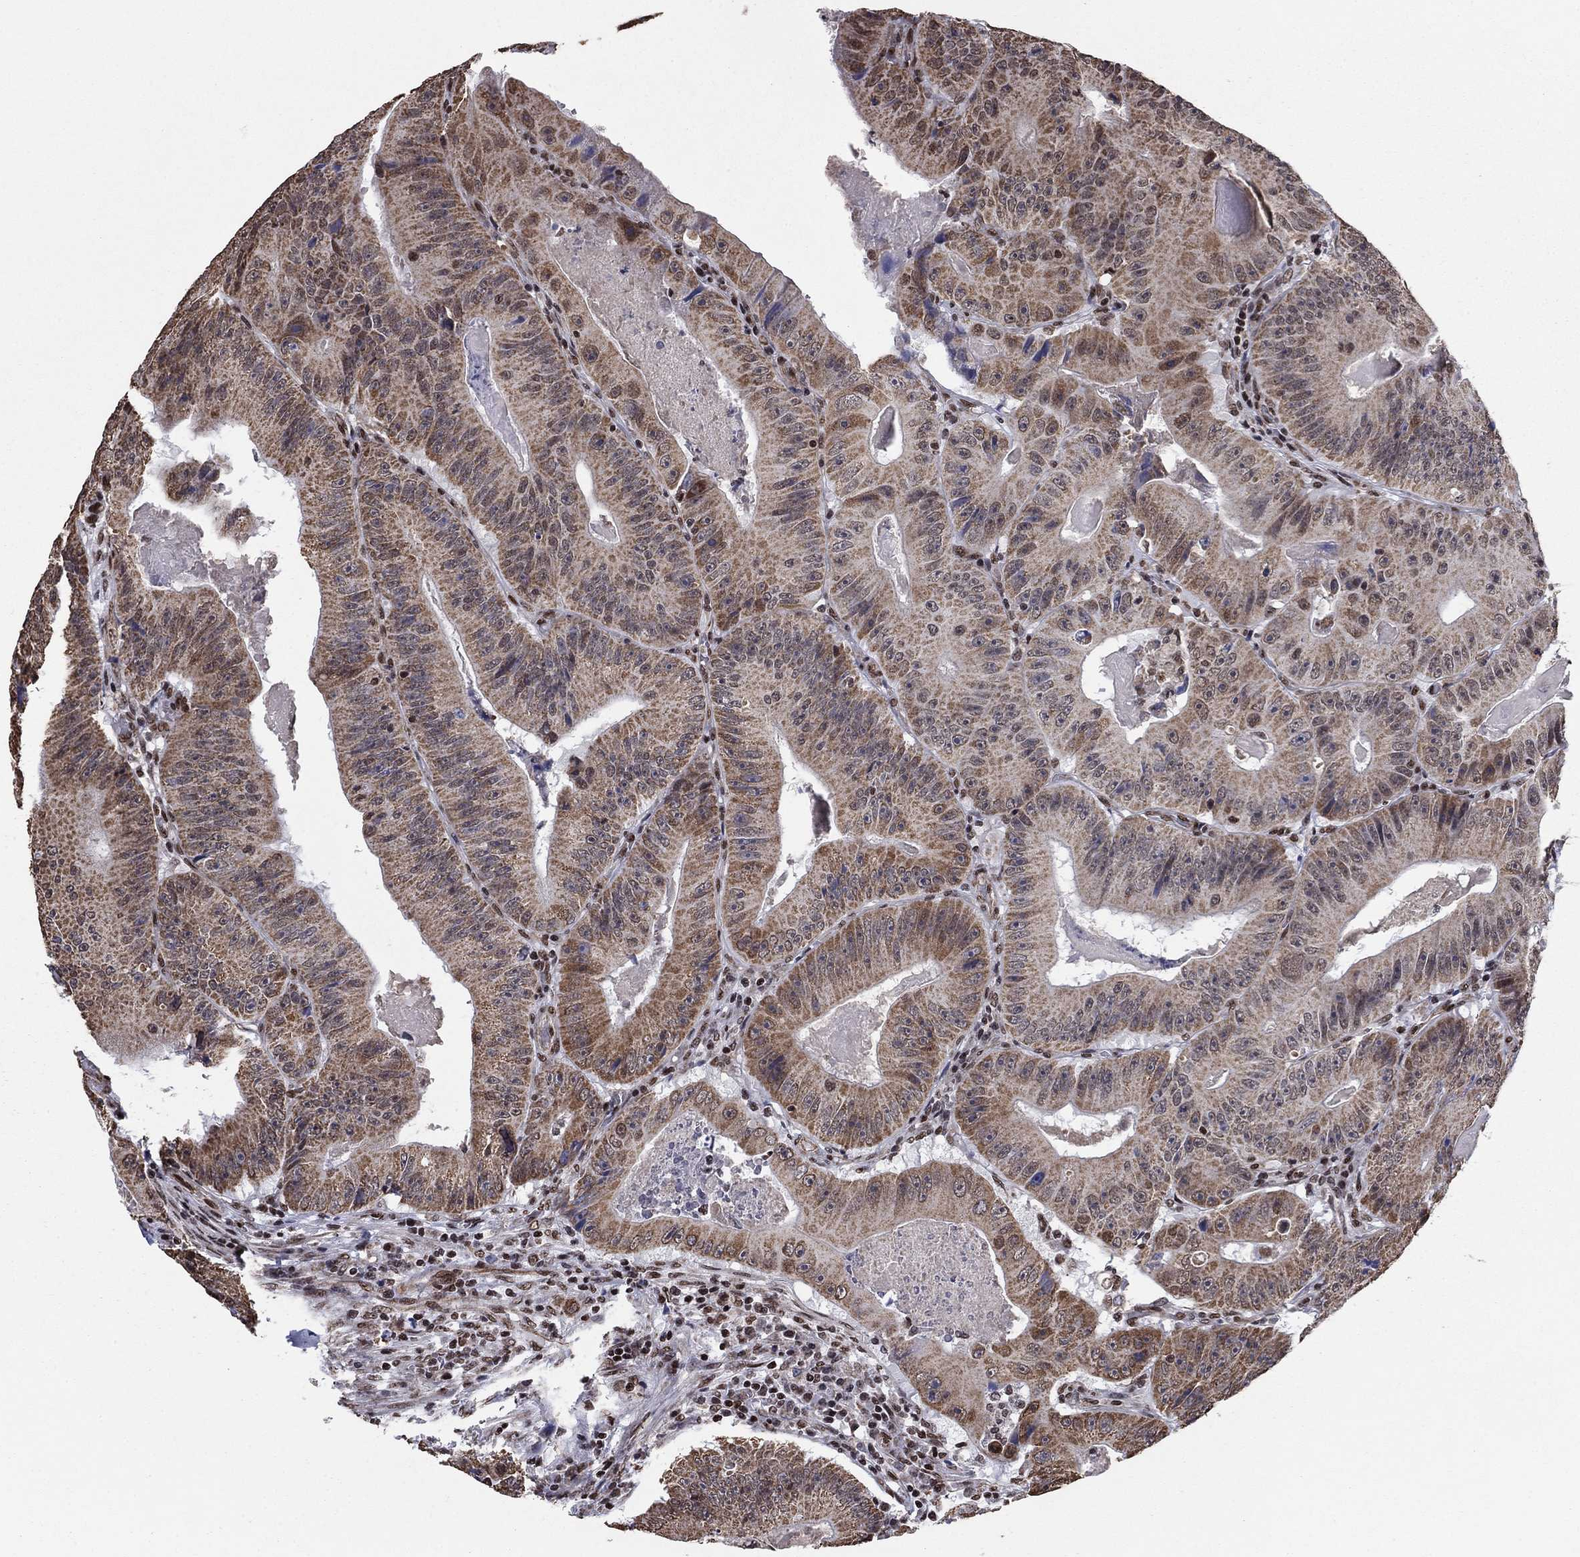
{"staining": {"intensity": "moderate", "quantity": "25%-75%", "location": "cytoplasmic/membranous,nuclear"}, "tissue": "colorectal cancer", "cell_type": "Tumor cells", "image_type": "cancer", "snomed": [{"axis": "morphology", "description": "Adenocarcinoma, NOS"}, {"axis": "topography", "description": "Colon"}], "caption": "Protein staining demonstrates moderate cytoplasmic/membranous and nuclear positivity in approximately 25%-75% of tumor cells in colorectal adenocarcinoma.", "gene": "N4BP2", "patient": {"sex": "female", "age": 86}}